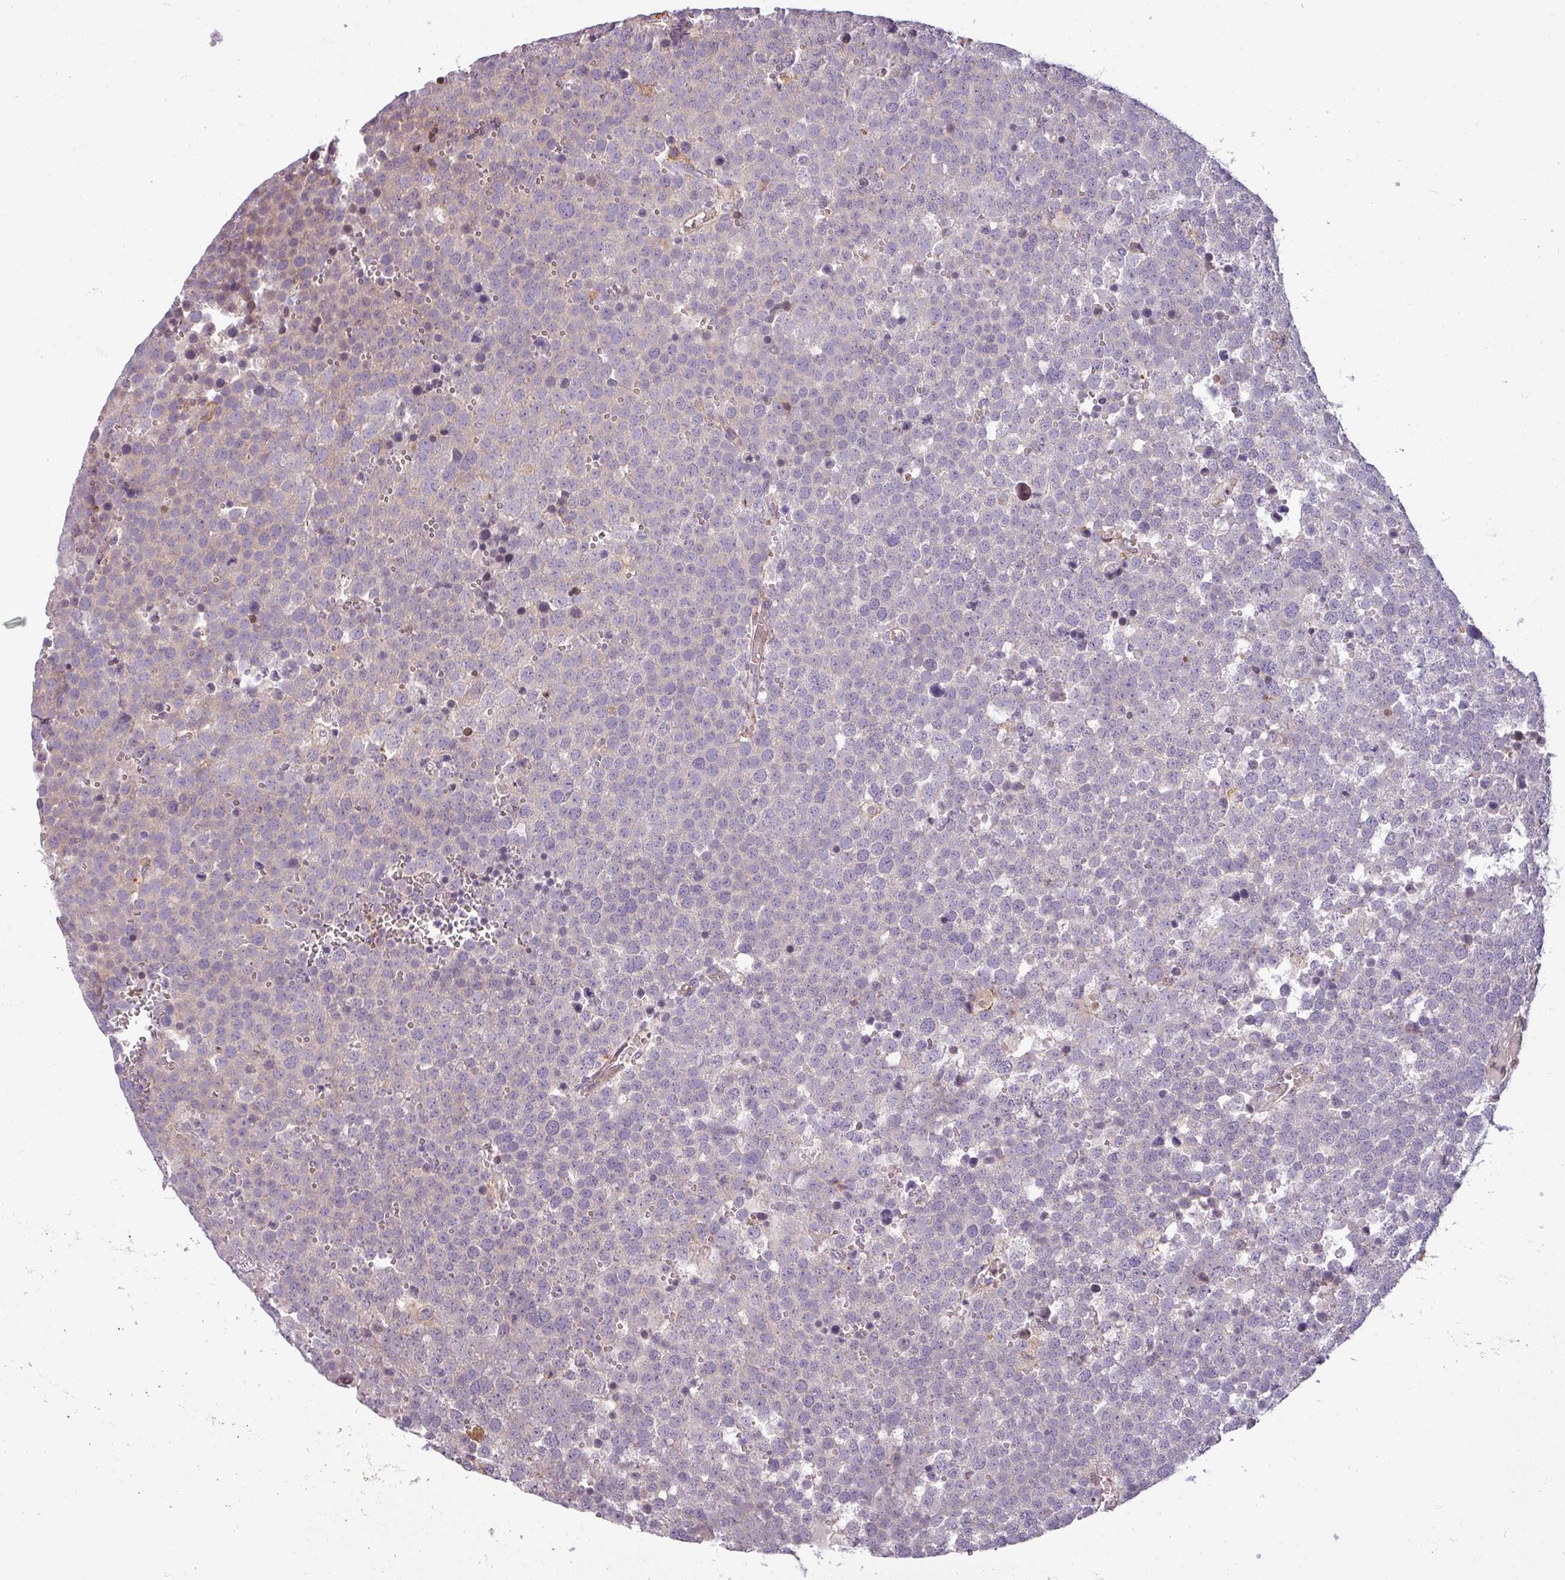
{"staining": {"intensity": "negative", "quantity": "none", "location": "none"}, "tissue": "testis cancer", "cell_type": "Tumor cells", "image_type": "cancer", "snomed": [{"axis": "morphology", "description": "Seminoma, NOS"}, {"axis": "topography", "description": "Testis"}], "caption": "An image of human testis cancer is negative for staining in tumor cells.", "gene": "ZNF835", "patient": {"sex": "male", "age": 71}}